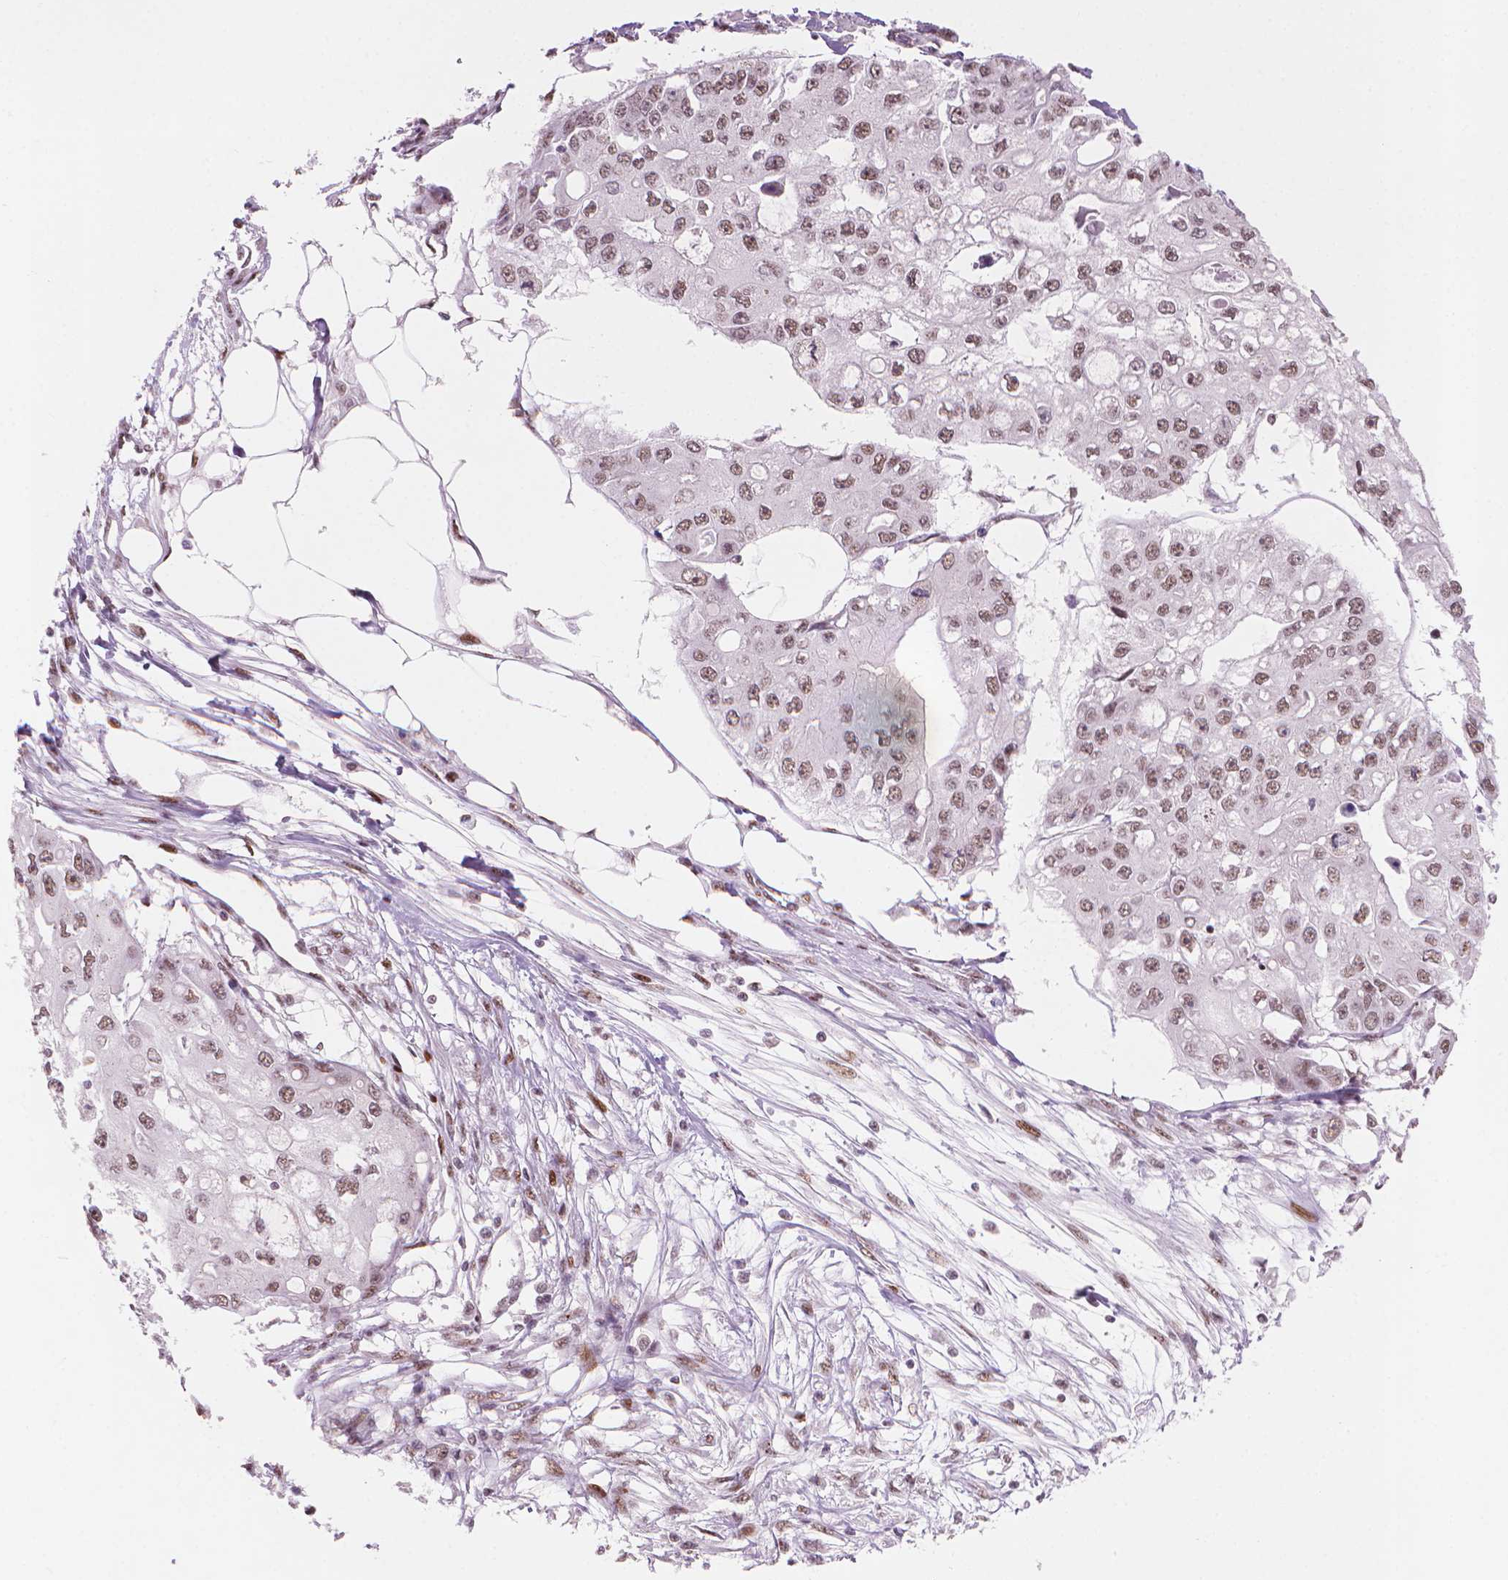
{"staining": {"intensity": "moderate", "quantity": "25%-75%", "location": "nuclear"}, "tissue": "ovarian cancer", "cell_type": "Tumor cells", "image_type": "cancer", "snomed": [{"axis": "morphology", "description": "Cystadenocarcinoma, serous, NOS"}, {"axis": "topography", "description": "Ovary"}], "caption": "Ovarian cancer (serous cystadenocarcinoma) stained with DAB (3,3'-diaminobenzidine) immunohistochemistry reveals medium levels of moderate nuclear expression in approximately 25%-75% of tumor cells.", "gene": "HES7", "patient": {"sex": "female", "age": 56}}